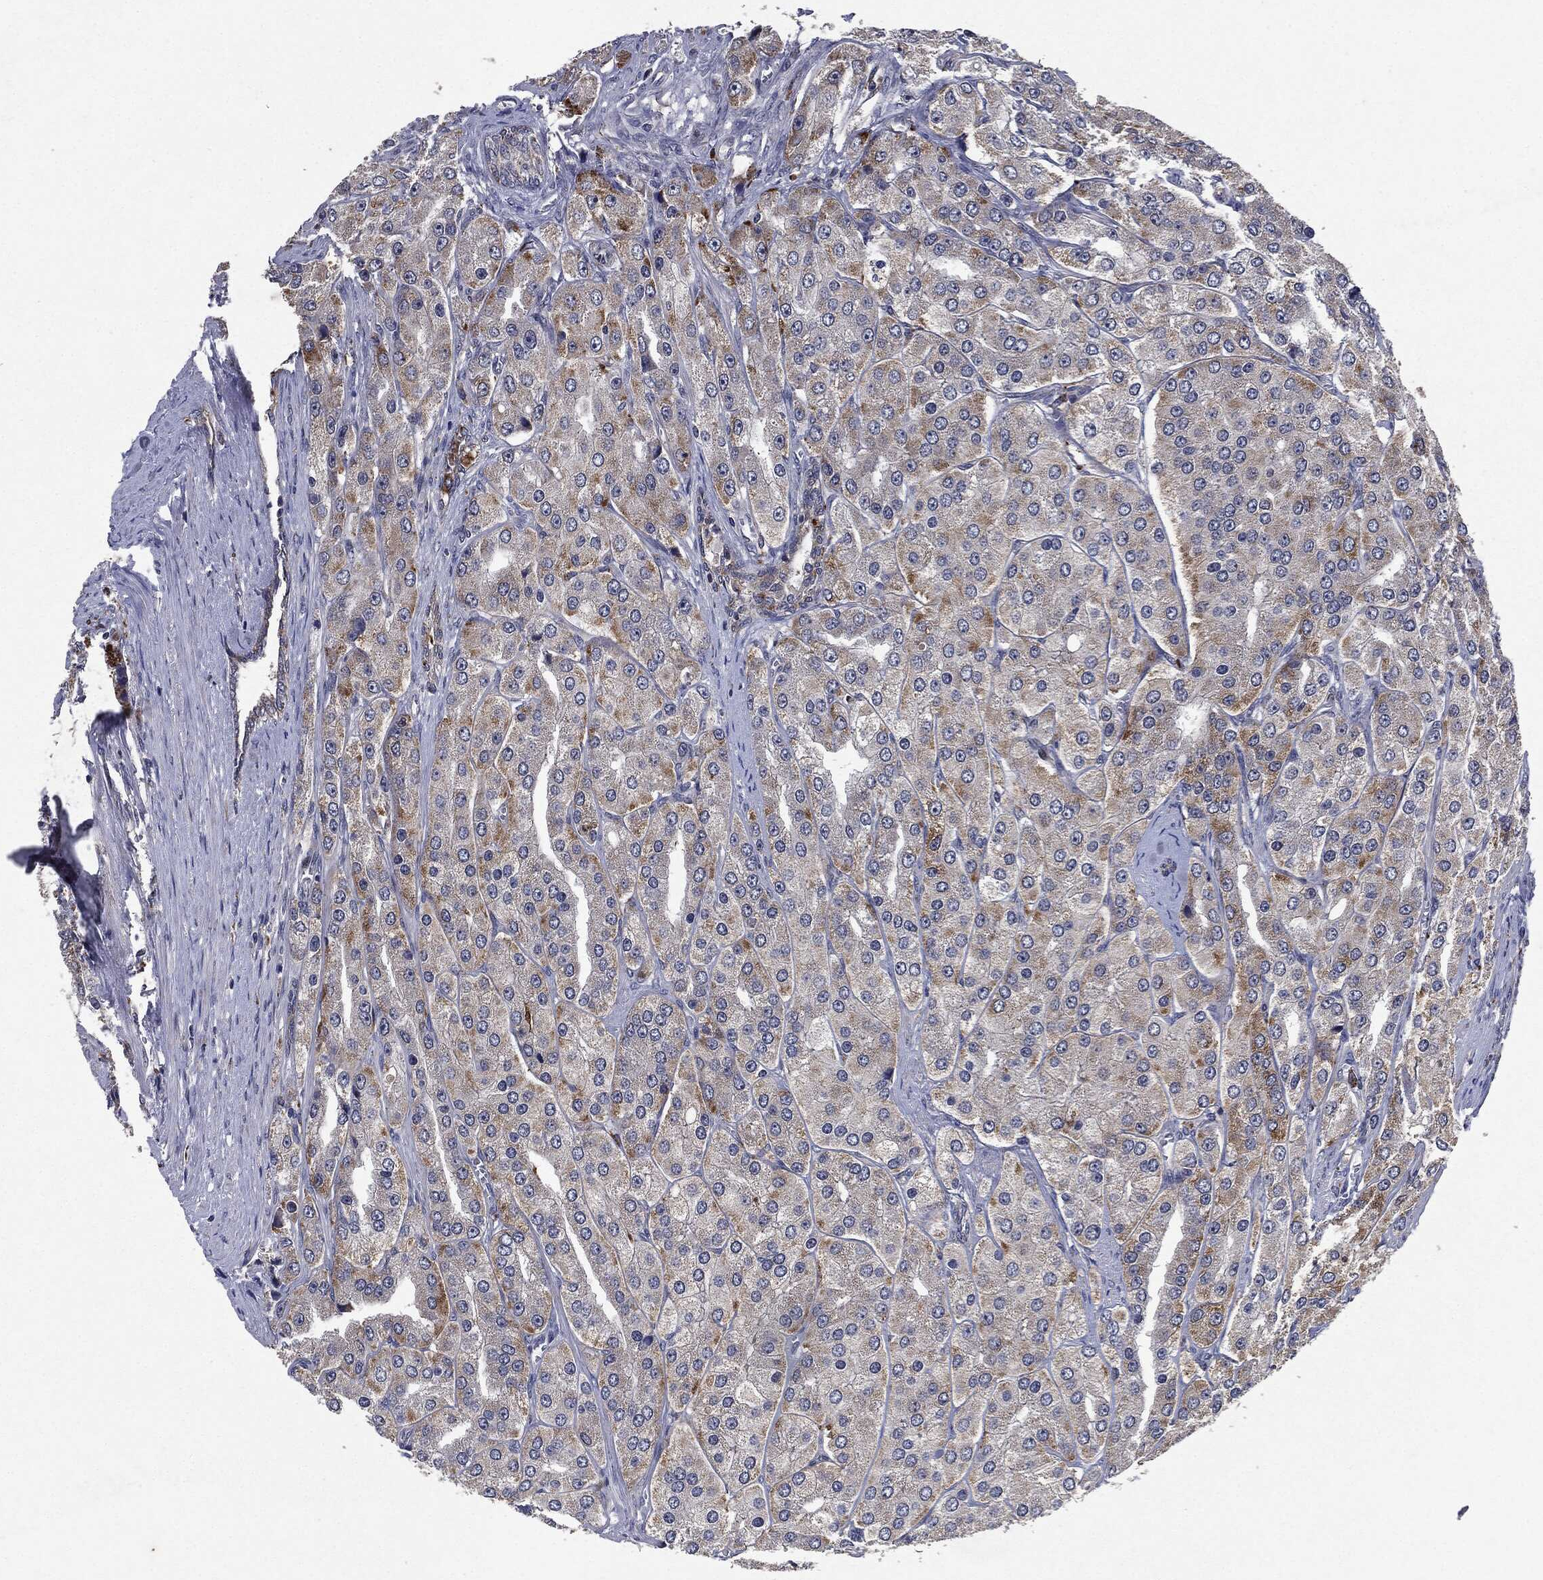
{"staining": {"intensity": "moderate", "quantity": "<25%", "location": "cytoplasmic/membranous"}, "tissue": "prostate cancer", "cell_type": "Tumor cells", "image_type": "cancer", "snomed": [{"axis": "morphology", "description": "Adenocarcinoma, Low grade"}, {"axis": "topography", "description": "Prostate"}], "caption": "Protein staining of prostate cancer tissue exhibits moderate cytoplasmic/membranous expression in approximately <25% of tumor cells.", "gene": "SLC31A2", "patient": {"sex": "male", "age": 69}}